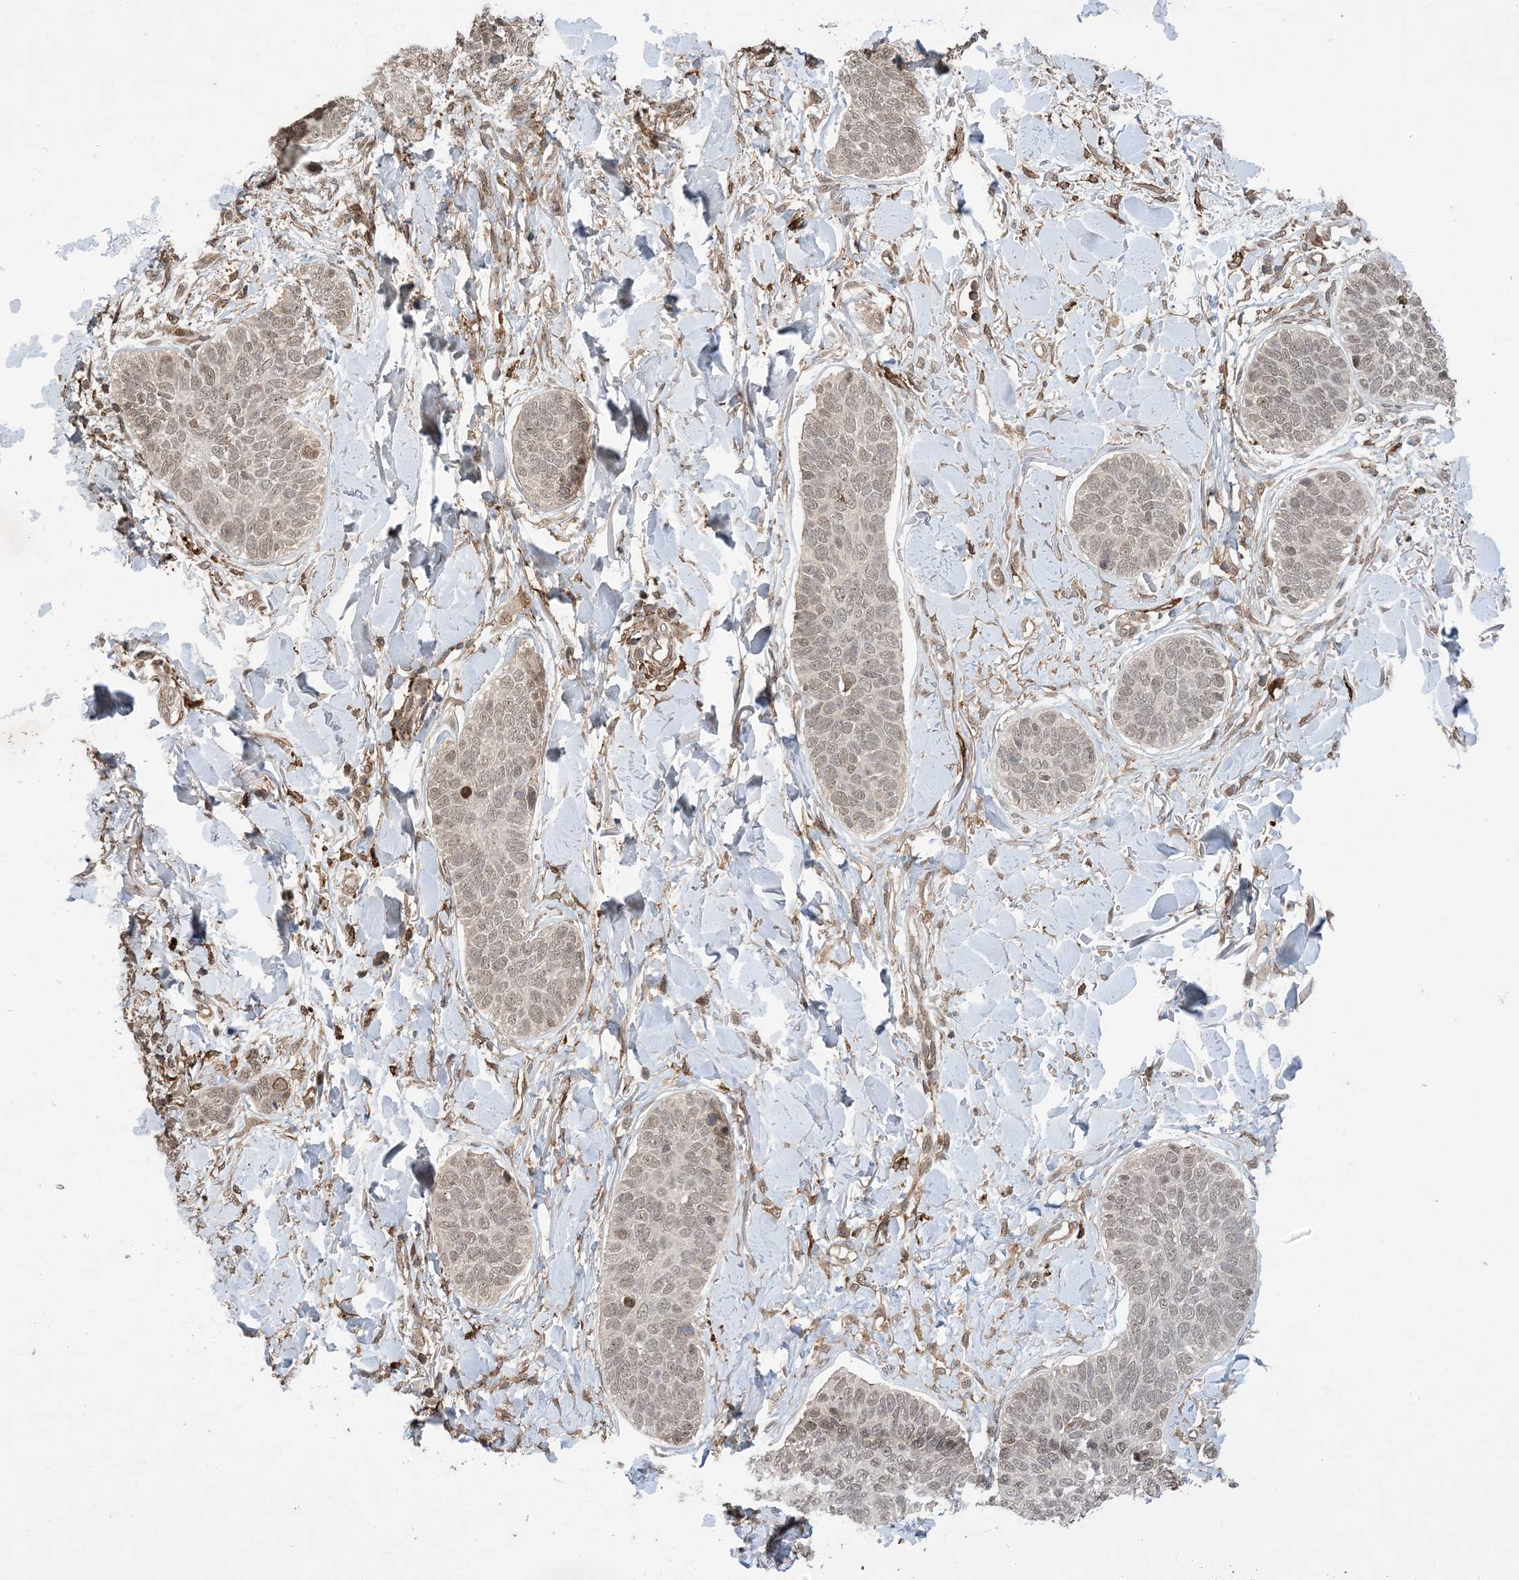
{"staining": {"intensity": "weak", "quantity": ">75%", "location": "nuclear"}, "tissue": "skin cancer", "cell_type": "Tumor cells", "image_type": "cancer", "snomed": [{"axis": "morphology", "description": "Basal cell carcinoma"}, {"axis": "topography", "description": "Skin"}], "caption": "IHC of human basal cell carcinoma (skin) reveals low levels of weak nuclear expression in approximately >75% of tumor cells. (DAB = brown stain, brightfield microscopy at high magnification).", "gene": "ZNF511", "patient": {"sex": "male", "age": 85}}